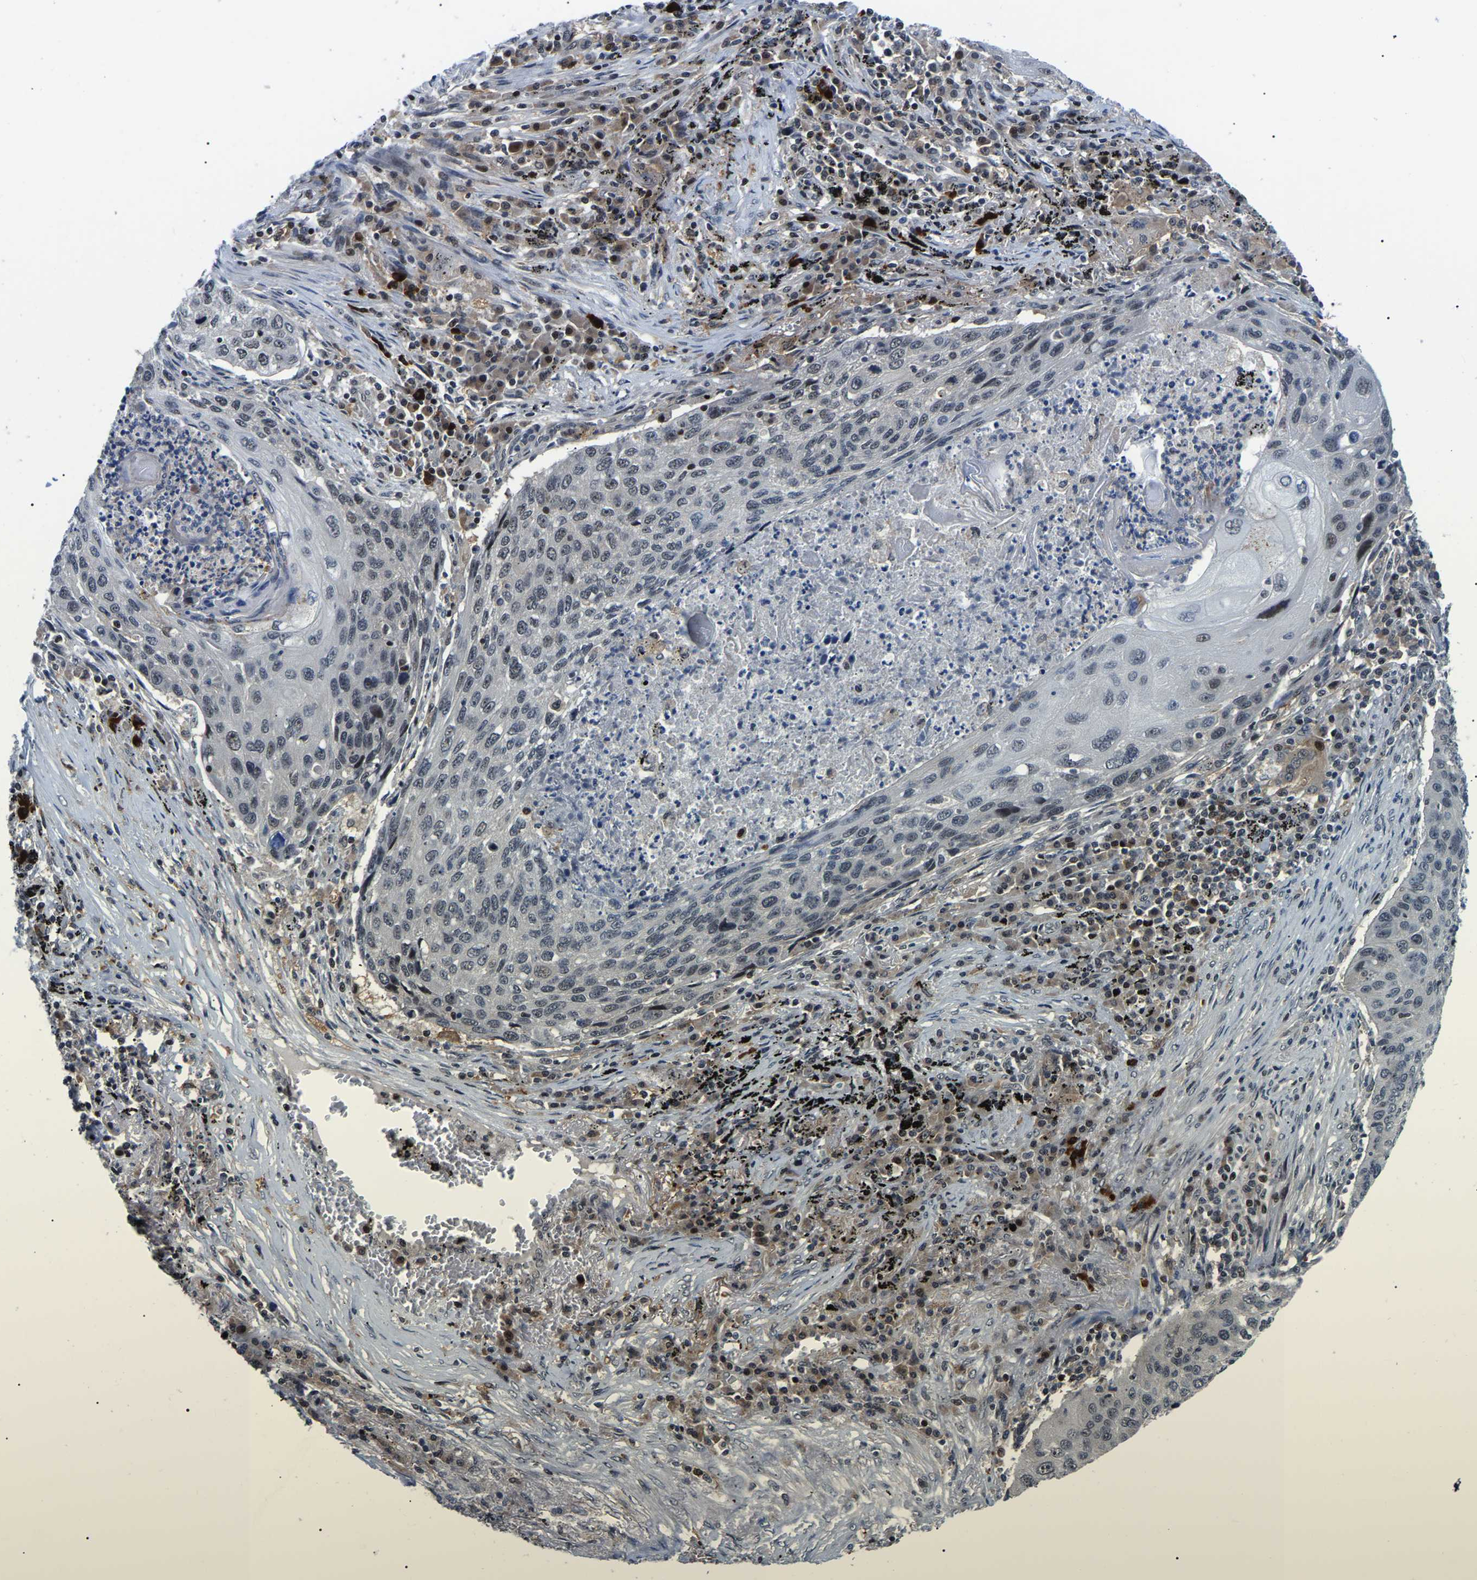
{"staining": {"intensity": "moderate", "quantity": "<25%", "location": "nuclear"}, "tissue": "lung cancer", "cell_type": "Tumor cells", "image_type": "cancer", "snomed": [{"axis": "morphology", "description": "Squamous cell carcinoma, NOS"}, {"axis": "topography", "description": "Lung"}], "caption": "Protein expression analysis of squamous cell carcinoma (lung) displays moderate nuclear expression in approximately <25% of tumor cells. The staining is performed using DAB (3,3'-diaminobenzidine) brown chromogen to label protein expression. The nuclei are counter-stained blue using hematoxylin.", "gene": "RRP1B", "patient": {"sex": "female", "age": 63}}